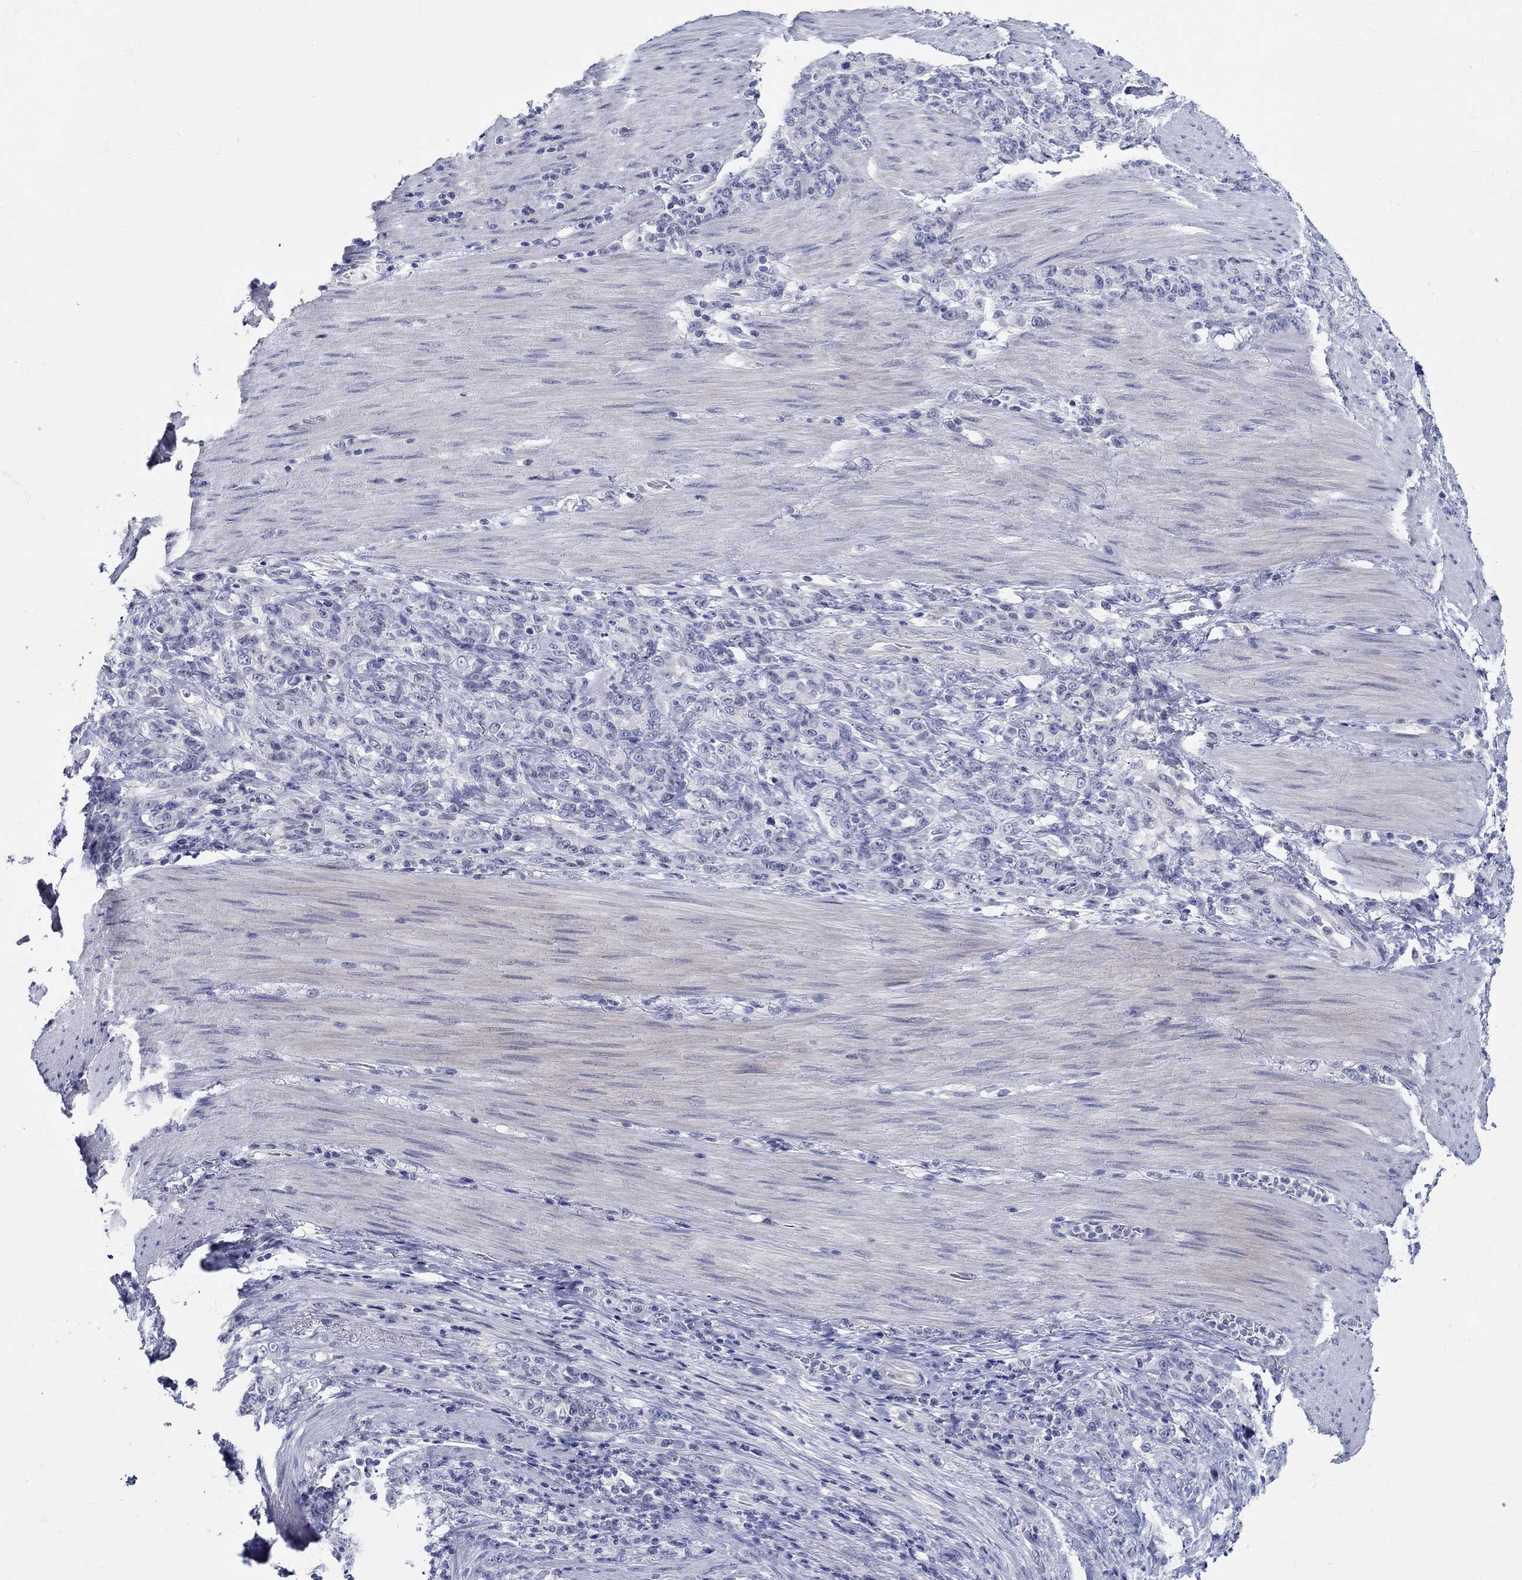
{"staining": {"intensity": "negative", "quantity": "none", "location": "none"}, "tissue": "stomach cancer", "cell_type": "Tumor cells", "image_type": "cancer", "snomed": [{"axis": "morphology", "description": "Normal tissue, NOS"}, {"axis": "morphology", "description": "Adenocarcinoma, NOS"}, {"axis": "topography", "description": "Stomach"}], "caption": "Stomach cancer was stained to show a protein in brown. There is no significant staining in tumor cells.", "gene": "CETN1", "patient": {"sex": "female", "age": 79}}